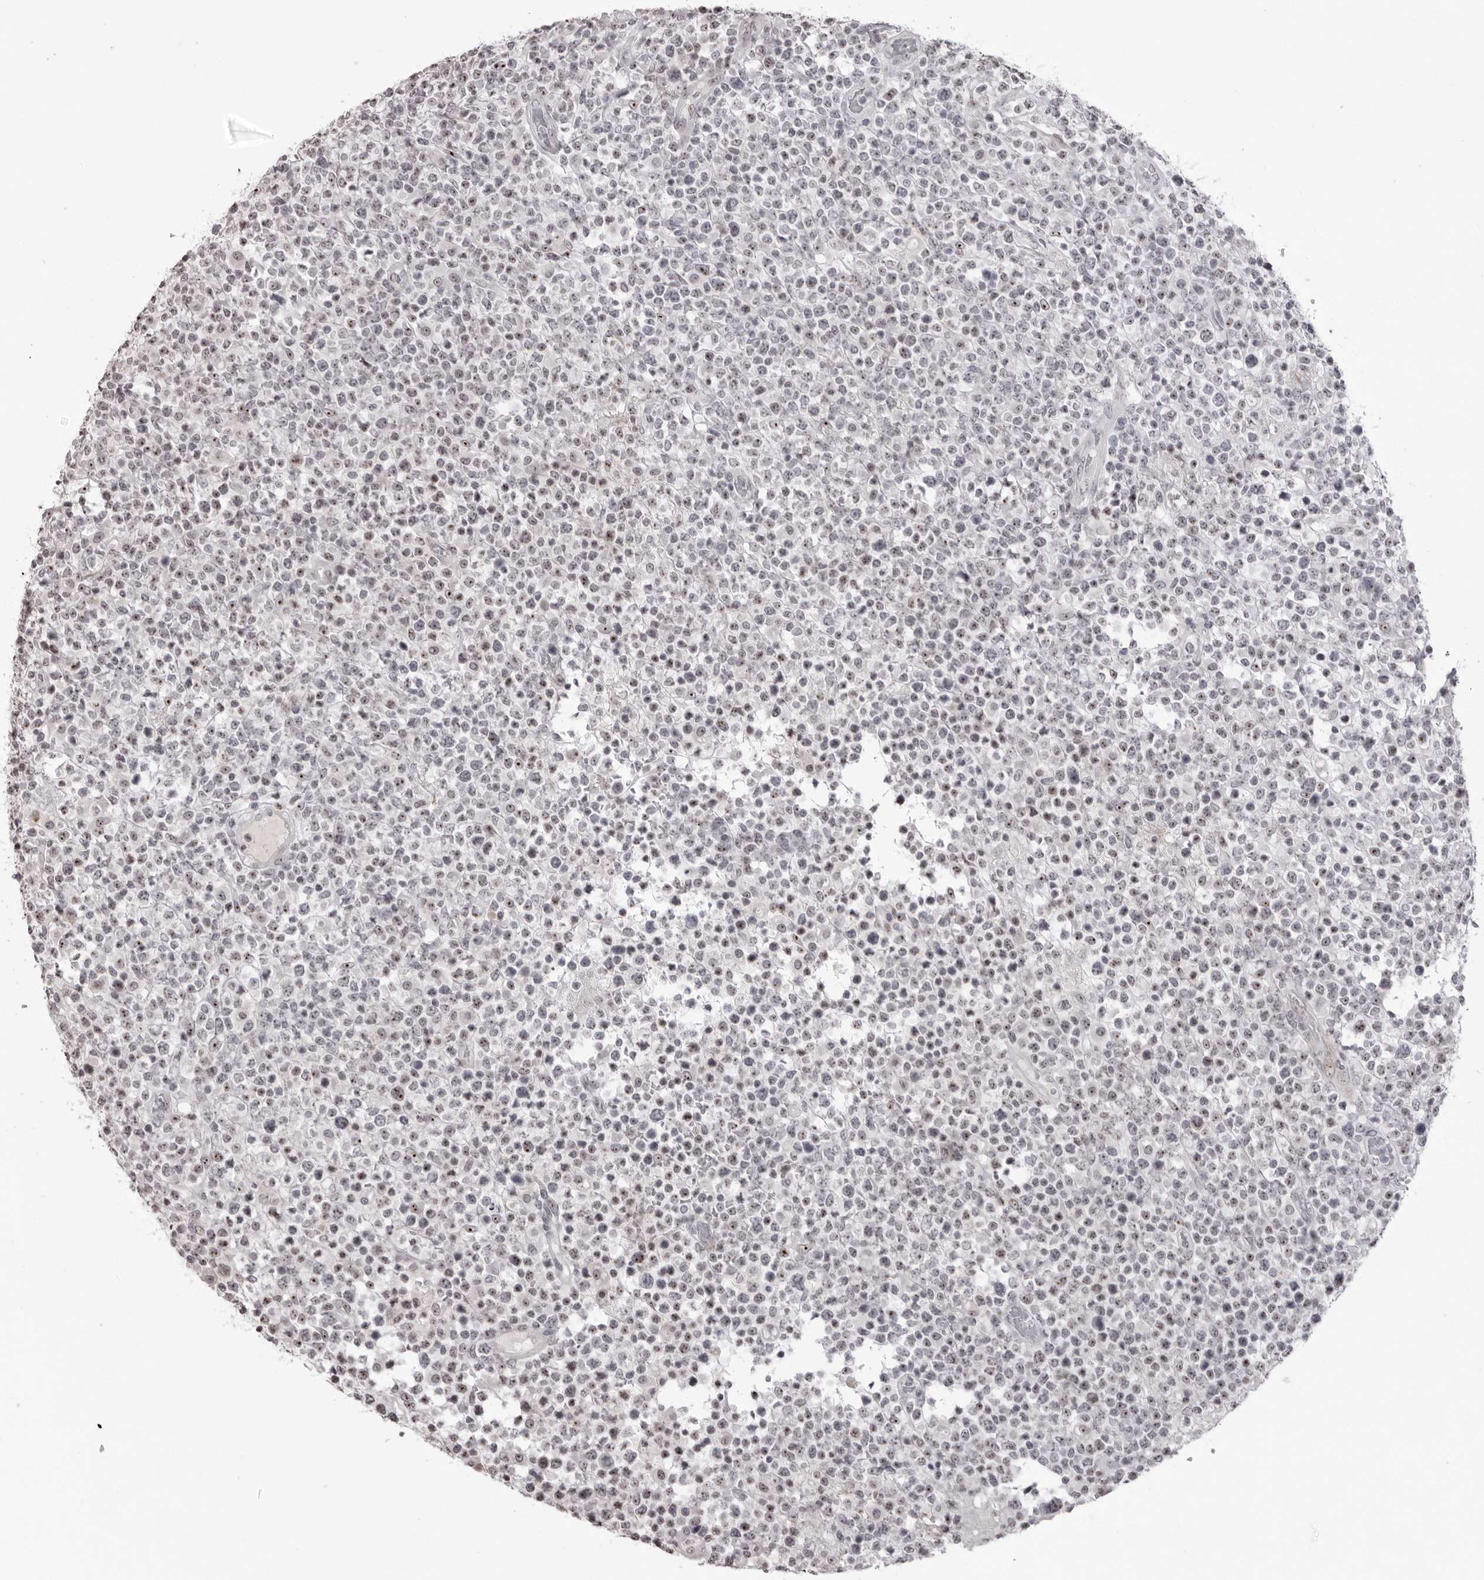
{"staining": {"intensity": "moderate", "quantity": "25%-75%", "location": "nuclear"}, "tissue": "lymphoma", "cell_type": "Tumor cells", "image_type": "cancer", "snomed": [{"axis": "morphology", "description": "Malignant lymphoma, non-Hodgkin's type, High grade"}, {"axis": "topography", "description": "Colon"}], "caption": "Immunohistochemical staining of malignant lymphoma, non-Hodgkin's type (high-grade) demonstrates medium levels of moderate nuclear protein expression in about 25%-75% of tumor cells.", "gene": "HELZ", "patient": {"sex": "female", "age": 53}}